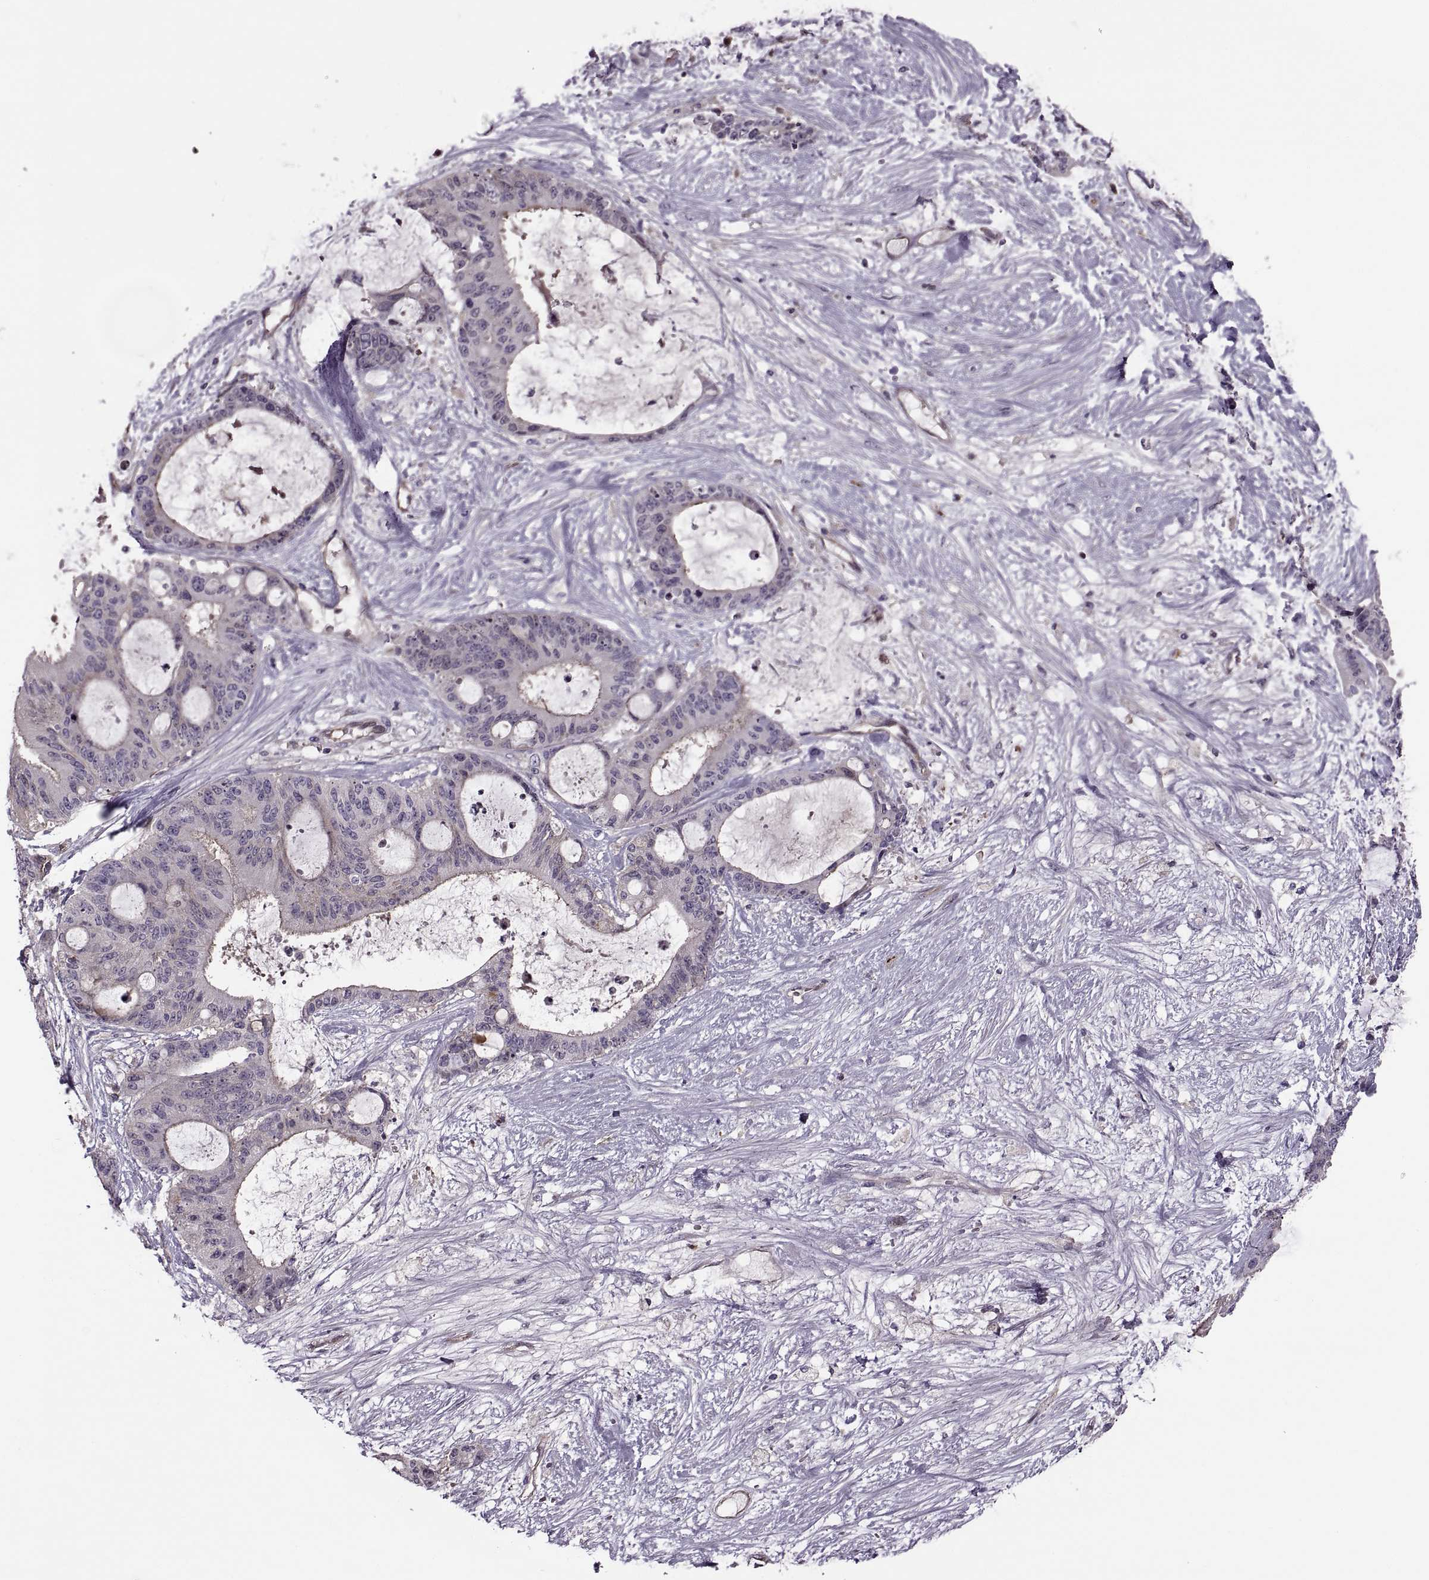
{"staining": {"intensity": "negative", "quantity": "none", "location": "none"}, "tissue": "liver cancer", "cell_type": "Tumor cells", "image_type": "cancer", "snomed": [{"axis": "morphology", "description": "Normal tissue, NOS"}, {"axis": "morphology", "description": "Cholangiocarcinoma"}, {"axis": "topography", "description": "Liver"}, {"axis": "topography", "description": "Peripheral nerve tissue"}], "caption": "A high-resolution micrograph shows immunohistochemistry staining of liver cancer (cholangiocarcinoma), which reveals no significant expression in tumor cells. (DAB immunohistochemistry, high magnification).", "gene": "SLC2A3", "patient": {"sex": "female", "age": 73}}